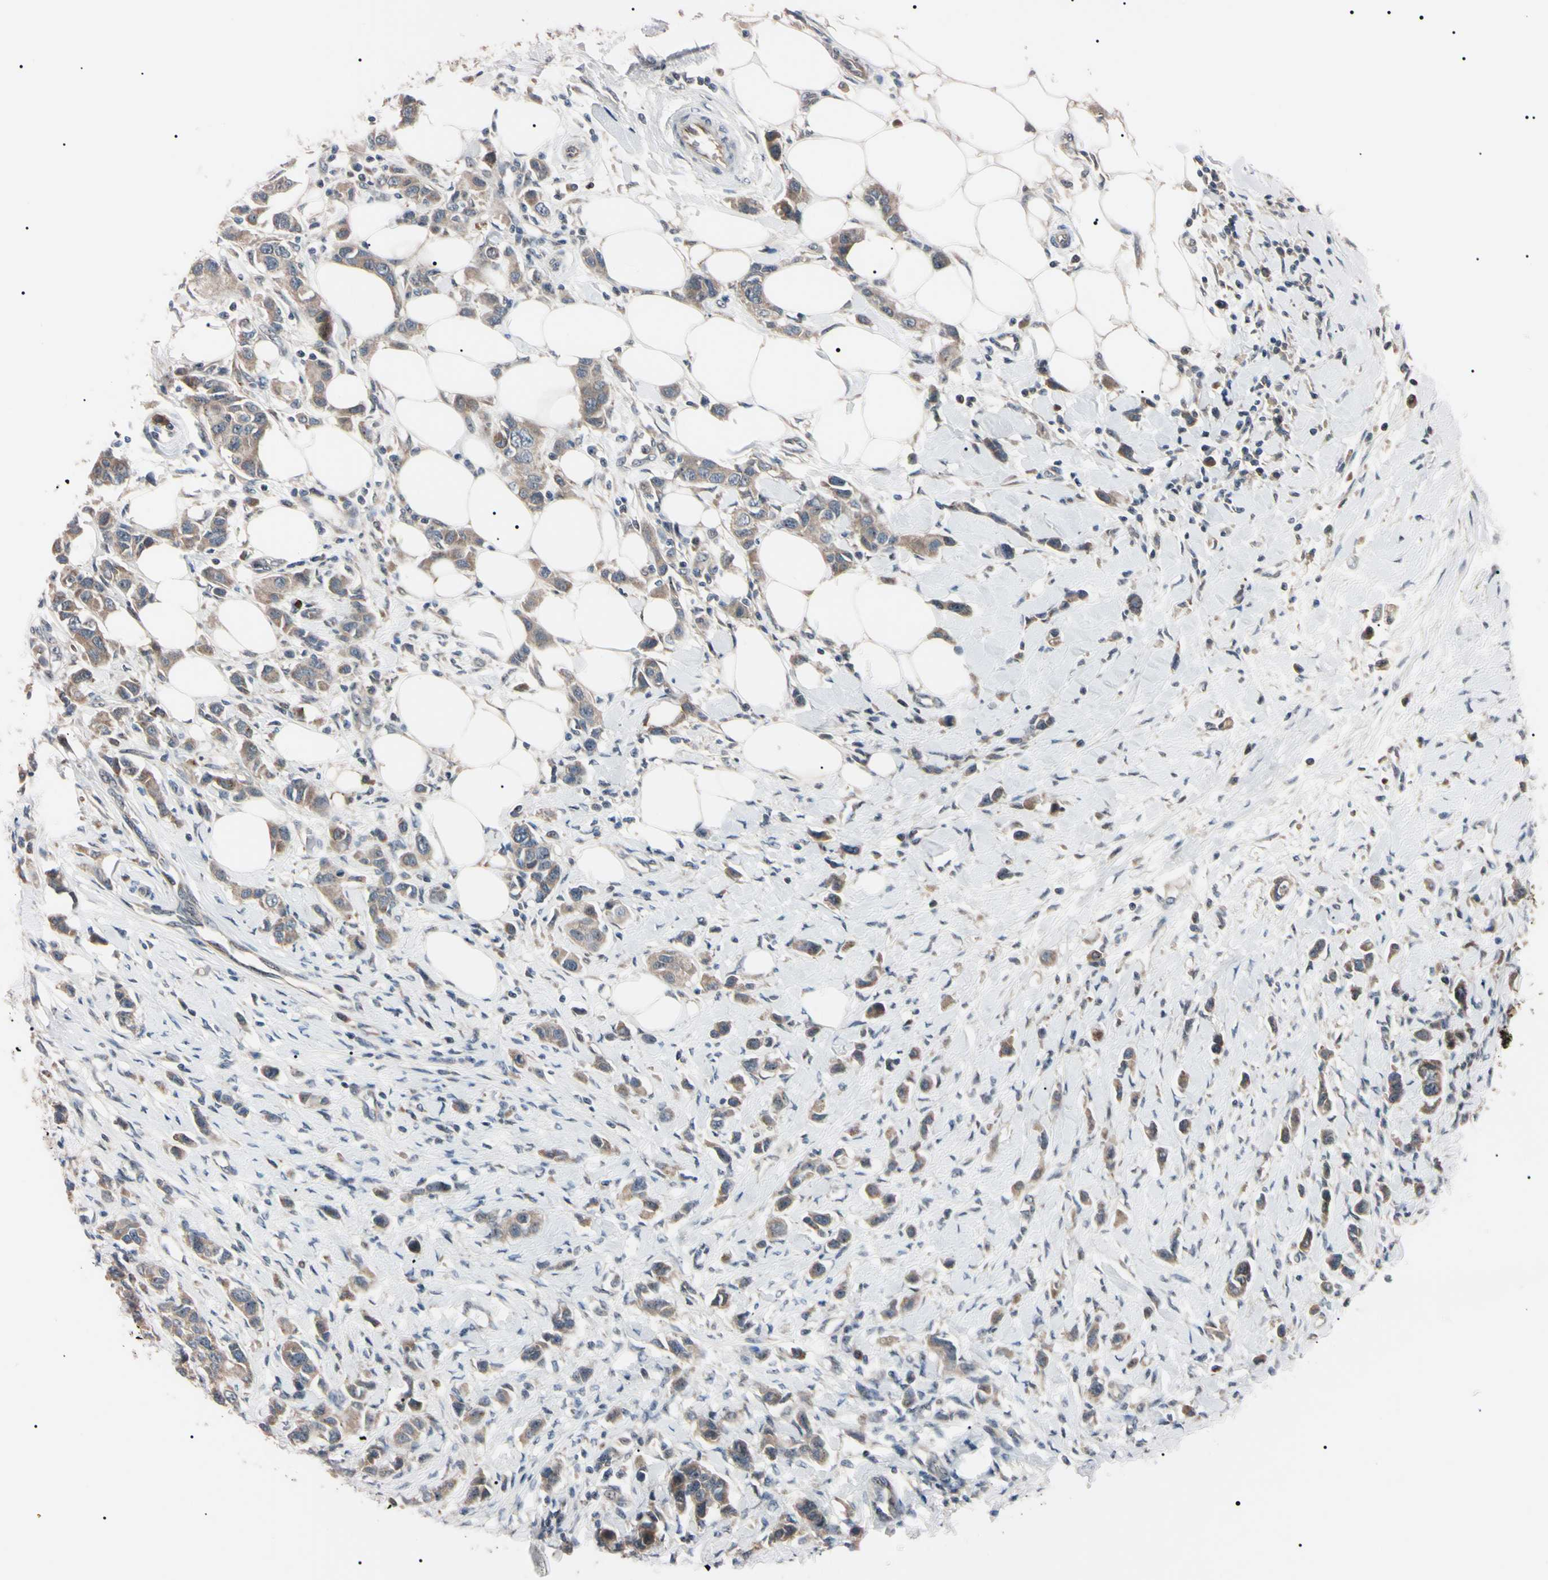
{"staining": {"intensity": "moderate", "quantity": ">75%", "location": "cytoplasmic/membranous"}, "tissue": "breast cancer", "cell_type": "Tumor cells", "image_type": "cancer", "snomed": [{"axis": "morphology", "description": "Normal tissue, NOS"}, {"axis": "morphology", "description": "Duct carcinoma"}, {"axis": "topography", "description": "Breast"}], "caption": "About >75% of tumor cells in human breast cancer (invasive ductal carcinoma) exhibit moderate cytoplasmic/membranous protein expression as visualized by brown immunohistochemical staining.", "gene": "TRAF5", "patient": {"sex": "female", "age": 50}}